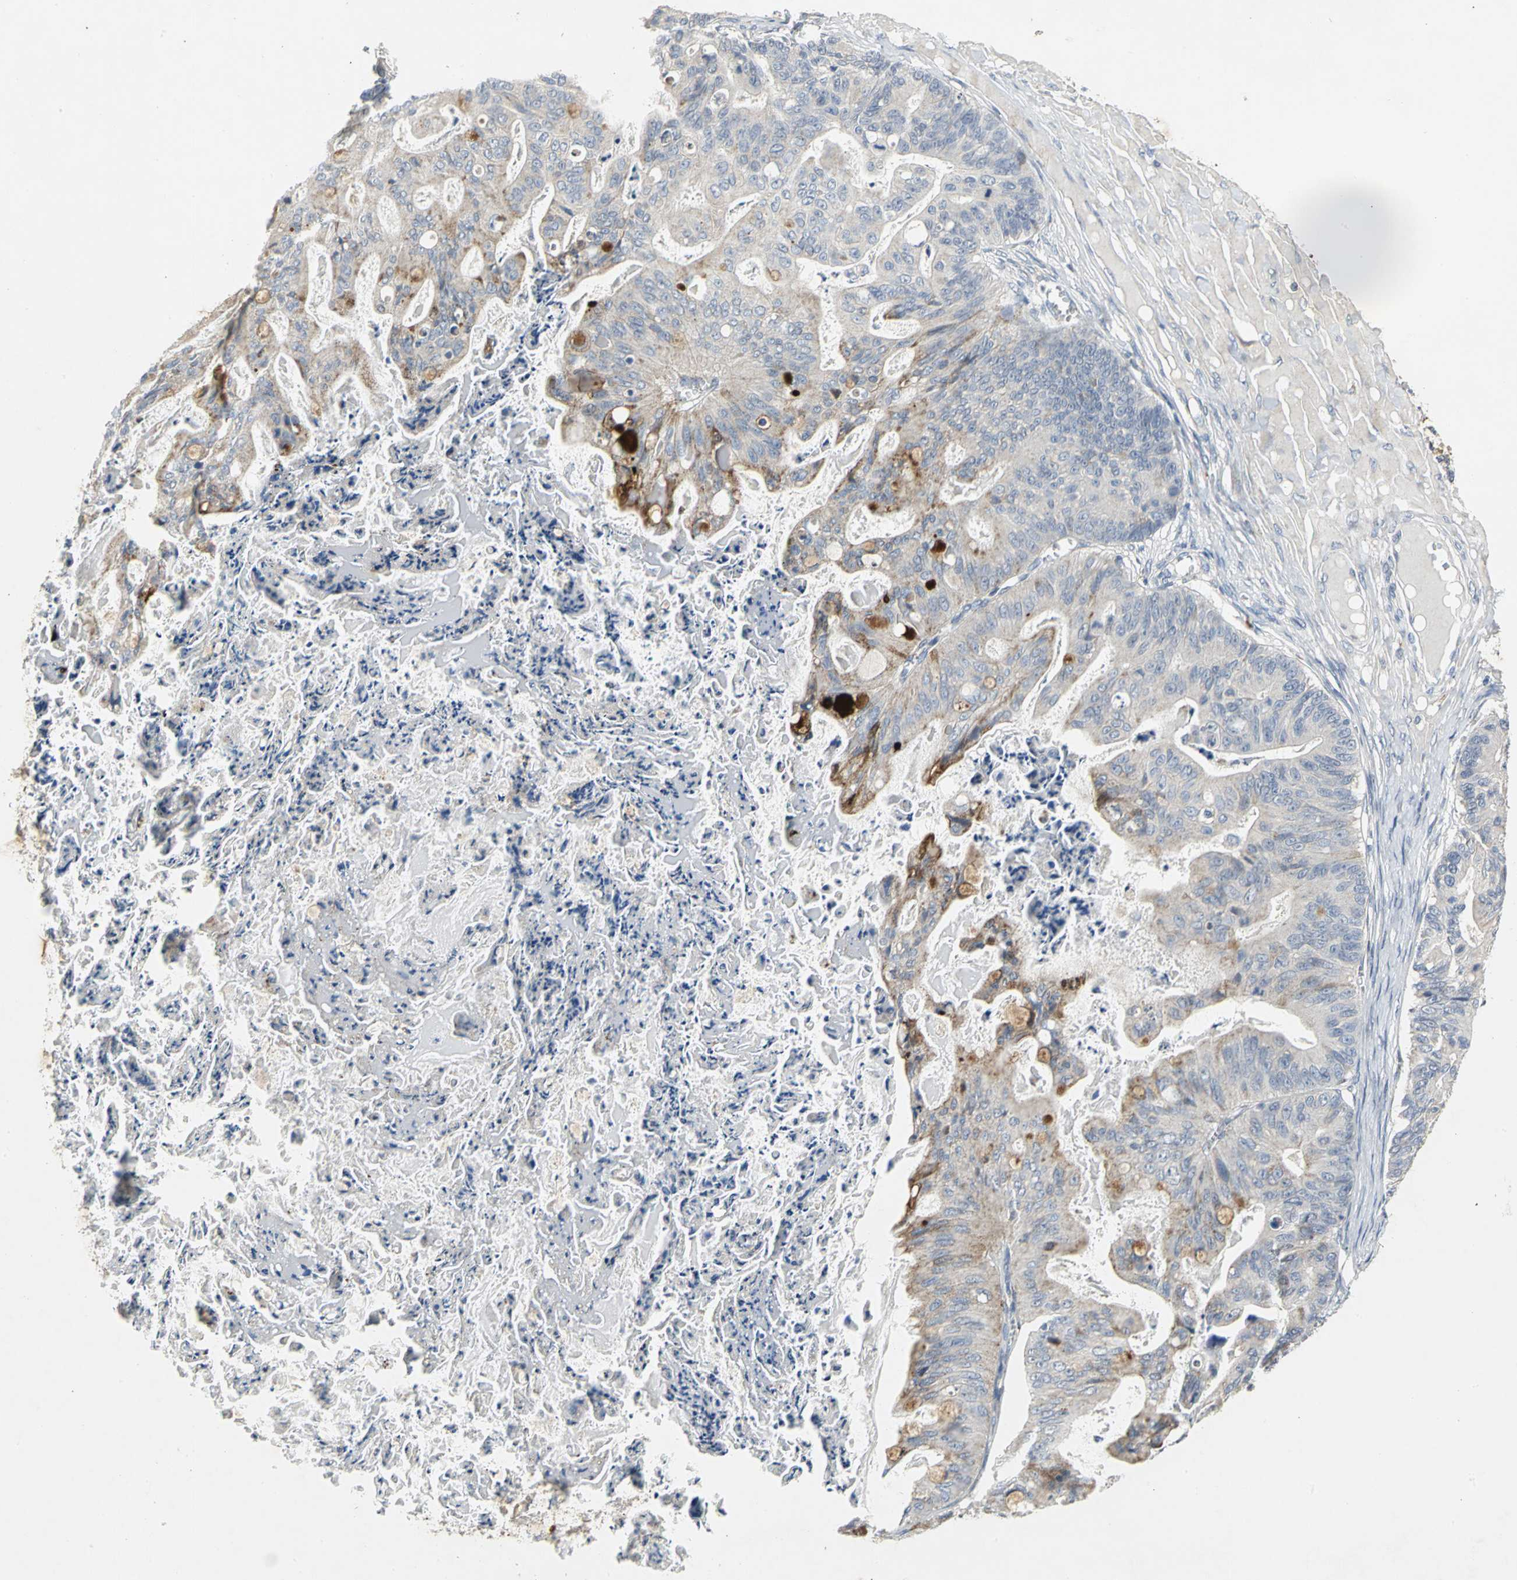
{"staining": {"intensity": "strong", "quantity": "25%-75%", "location": "cytoplasmic/membranous"}, "tissue": "ovarian cancer", "cell_type": "Tumor cells", "image_type": "cancer", "snomed": [{"axis": "morphology", "description": "Cystadenocarcinoma, mucinous, NOS"}, {"axis": "topography", "description": "Ovary"}], "caption": "The histopathology image exhibits immunohistochemical staining of ovarian mucinous cystadenocarcinoma. There is strong cytoplasmic/membranous staining is identified in about 25%-75% of tumor cells.", "gene": "SPPL2B", "patient": {"sex": "female", "age": 36}}